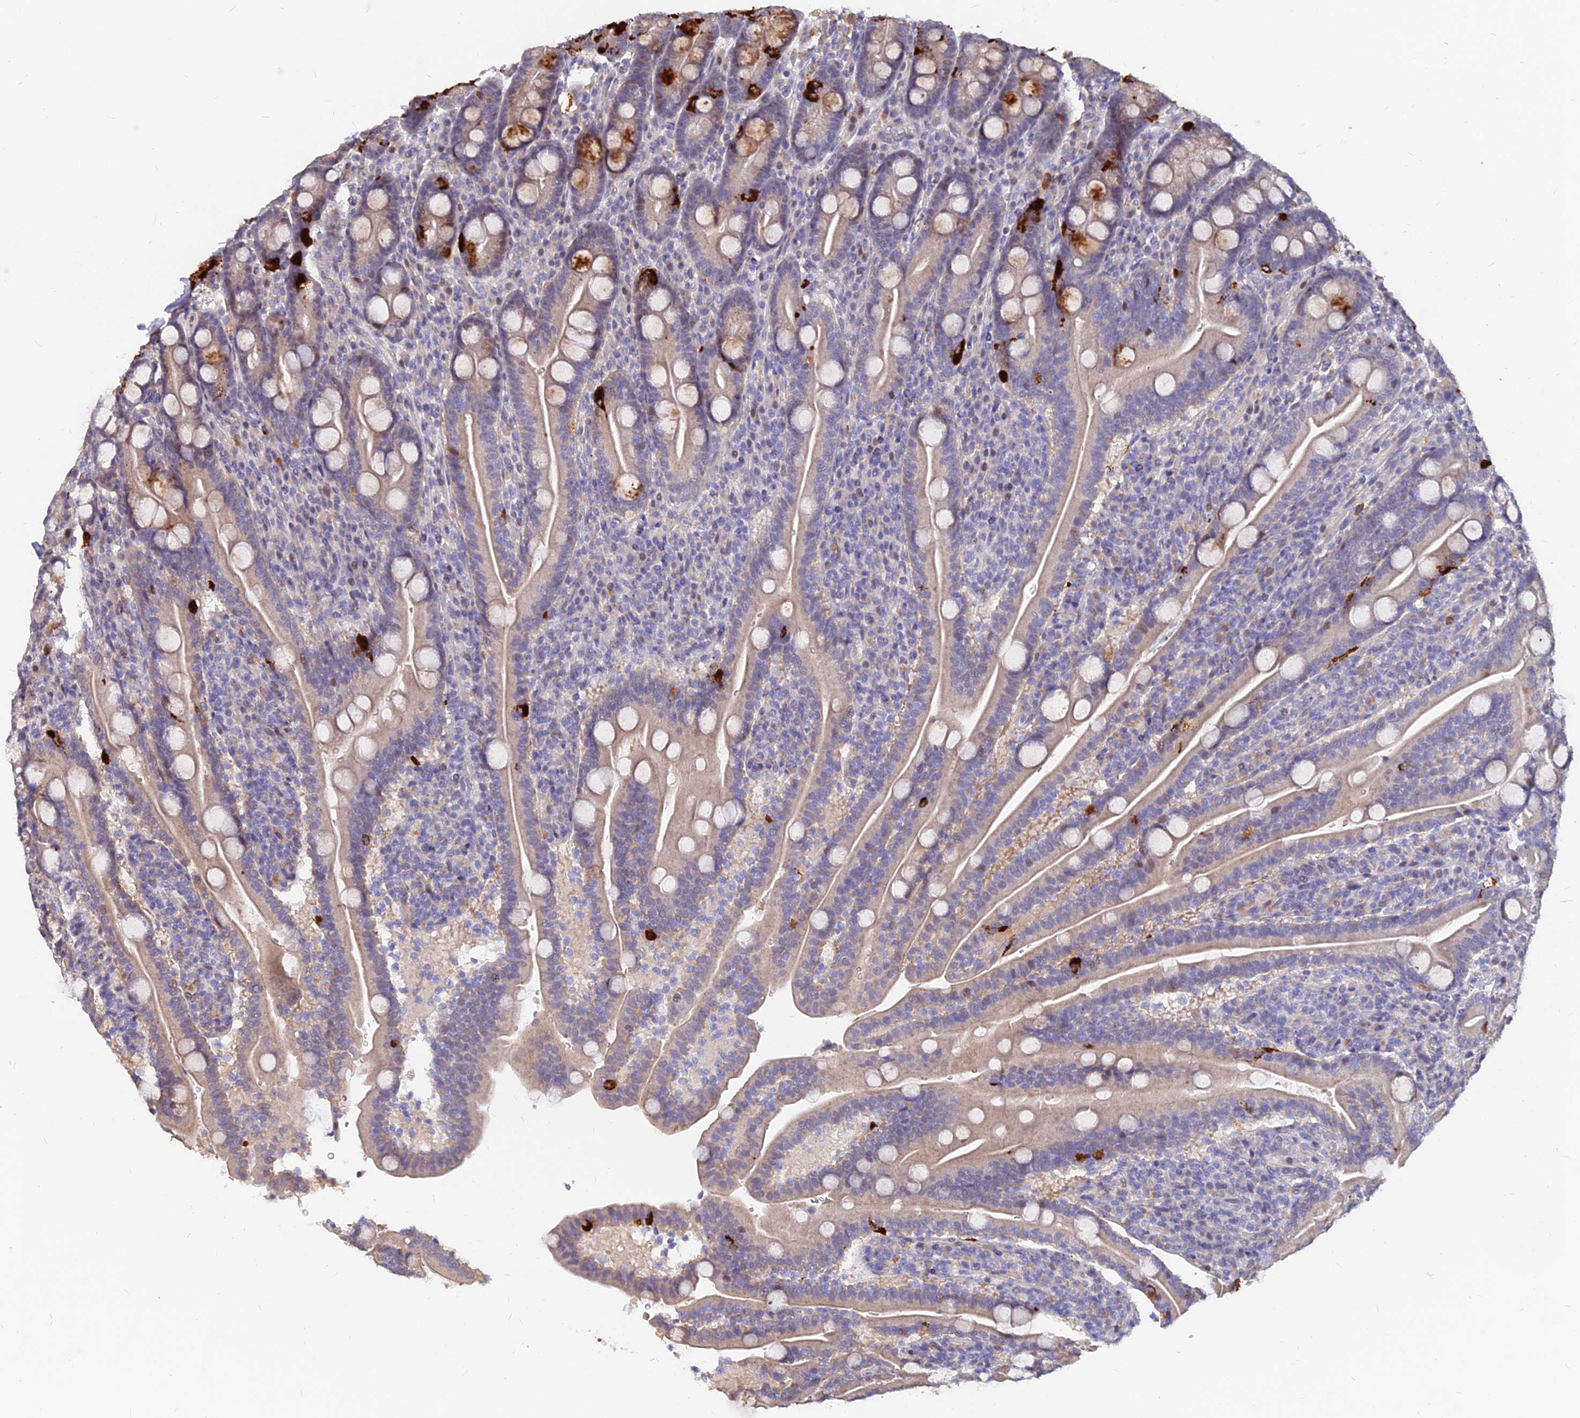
{"staining": {"intensity": "strong", "quantity": "<25%", "location": "cytoplasmic/membranous"}, "tissue": "duodenum", "cell_type": "Glandular cells", "image_type": "normal", "snomed": [{"axis": "morphology", "description": "Normal tissue, NOS"}, {"axis": "topography", "description": "Duodenum"}], "caption": "Duodenum stained for a protein (brown) exhibits strong cytoplasmic/membranous positive expression in about <25% of glandular cells.", "gene": "C11orf68", "patient": {"sex": "male", "age": 35}}